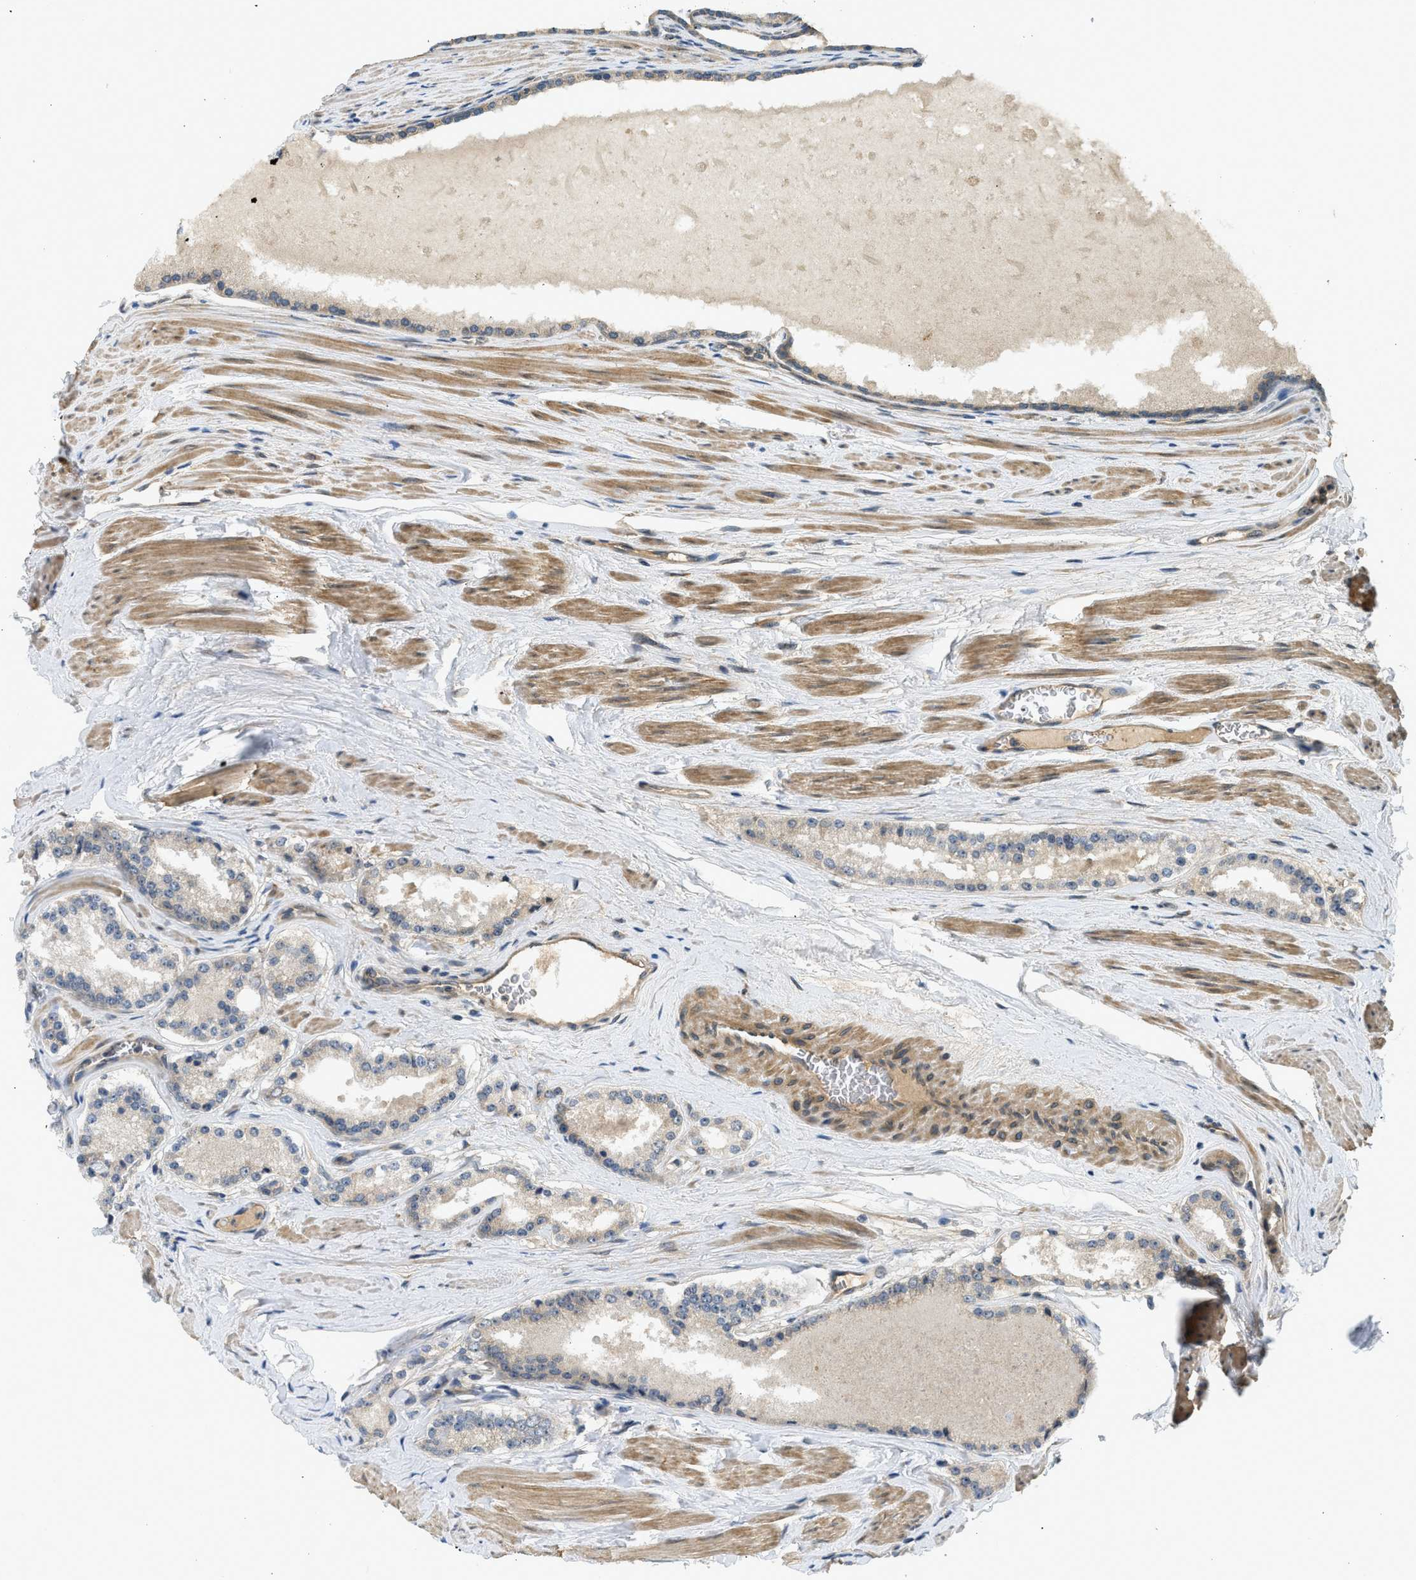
{"staining": {"intensity": "weak", "quantity": "<25%", "location": "cytoplasmic/membranous"}, "tissue": "prostate cancer", "cell_type": "Tumor cells", "image_type": "cancer", "snomed": [{"axis": "morphology", "description": "Adenocarcinoma, Low grade"}, {"axis": "topography", "description": "Prostate"}], "caption": "This is an immunohistochemistry micrograph of human low-grade adenocarcinoma (prostate). There is no staining in tumor cells.", "gene": "ADCY8", "patient": {"sex": "male", "age": 70}}